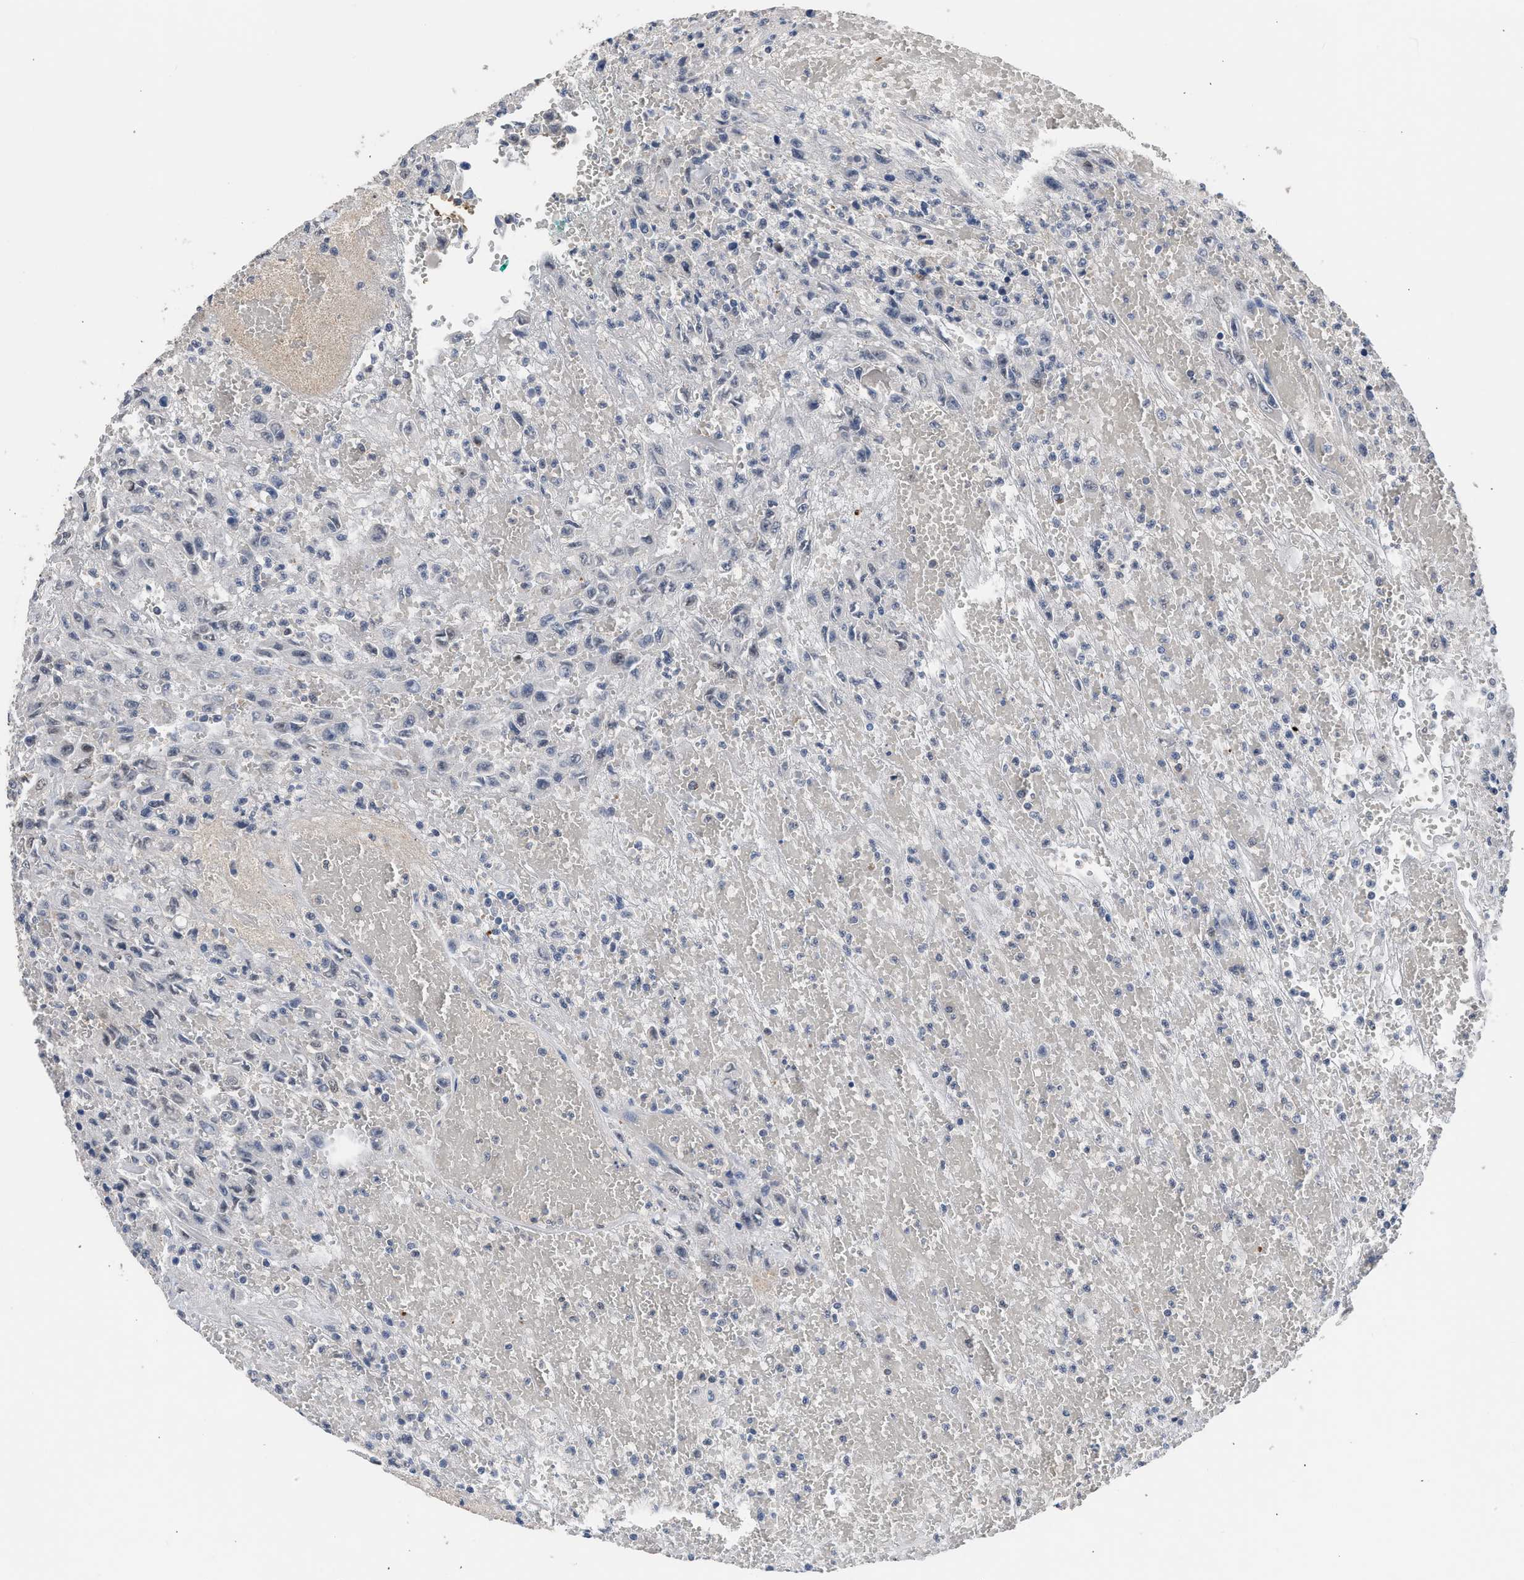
{"staining": {"intensity": "negative", "quantity": "none", "location": "none"}, "tissue": "urothelial cancer", "cell_type": "Tumor cells", "image_type": "cancer", "snomed": [{"axis": "morphology", "description": "Urothelial carcinoma, High grade"}, {"axis": "topography", "description": "Urinary bladder"}], "caption": "Tumor cells show no significant staining in urothelial cancer. Nuclei are stained in blue.", "gene": "CSF3R", "patient": {"sex": "female", "age": 64}}